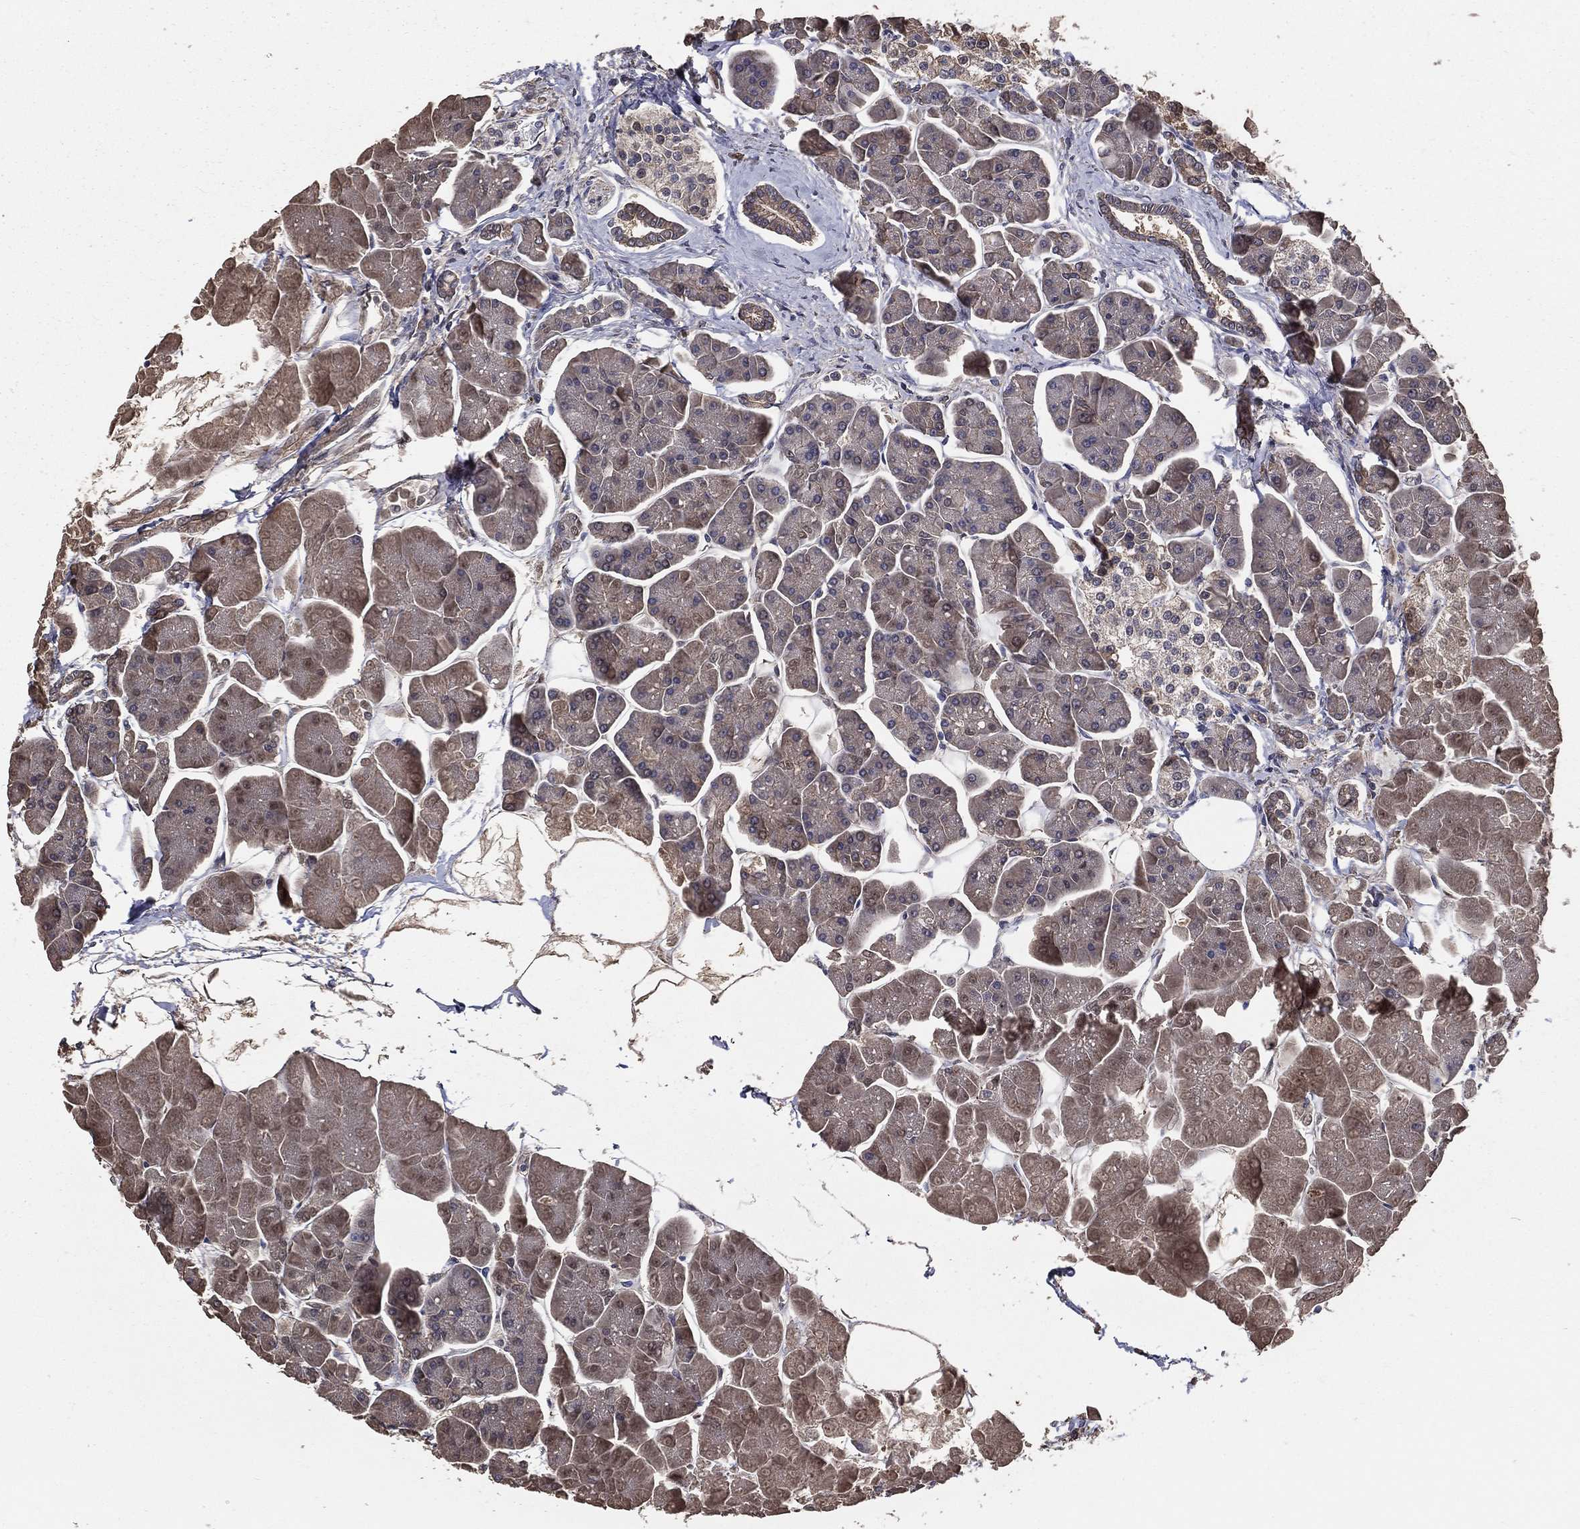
{"staining": {"intensity": "negative", "quantity": "none", "location": "none"}, "tissue": "pancreas", "cell_type": "Exocrine glandular cells", "image_type": "normal", "snomed": [{"axis": "morphology", "description": "Normal tissue, NOS"}, {"axis": "topography", "description": "Adipose tissue"}, {"axis": "topography", "description": "Pancreas"}, {"axis": "topography", "description": "Peripheral nerve tissue"}], "caption": "Exocrine glandular cells show no significant protein staining in unremarkable pancreas.", "gene": "PCNT", "patient": {"sex": "female", "age": 58}}